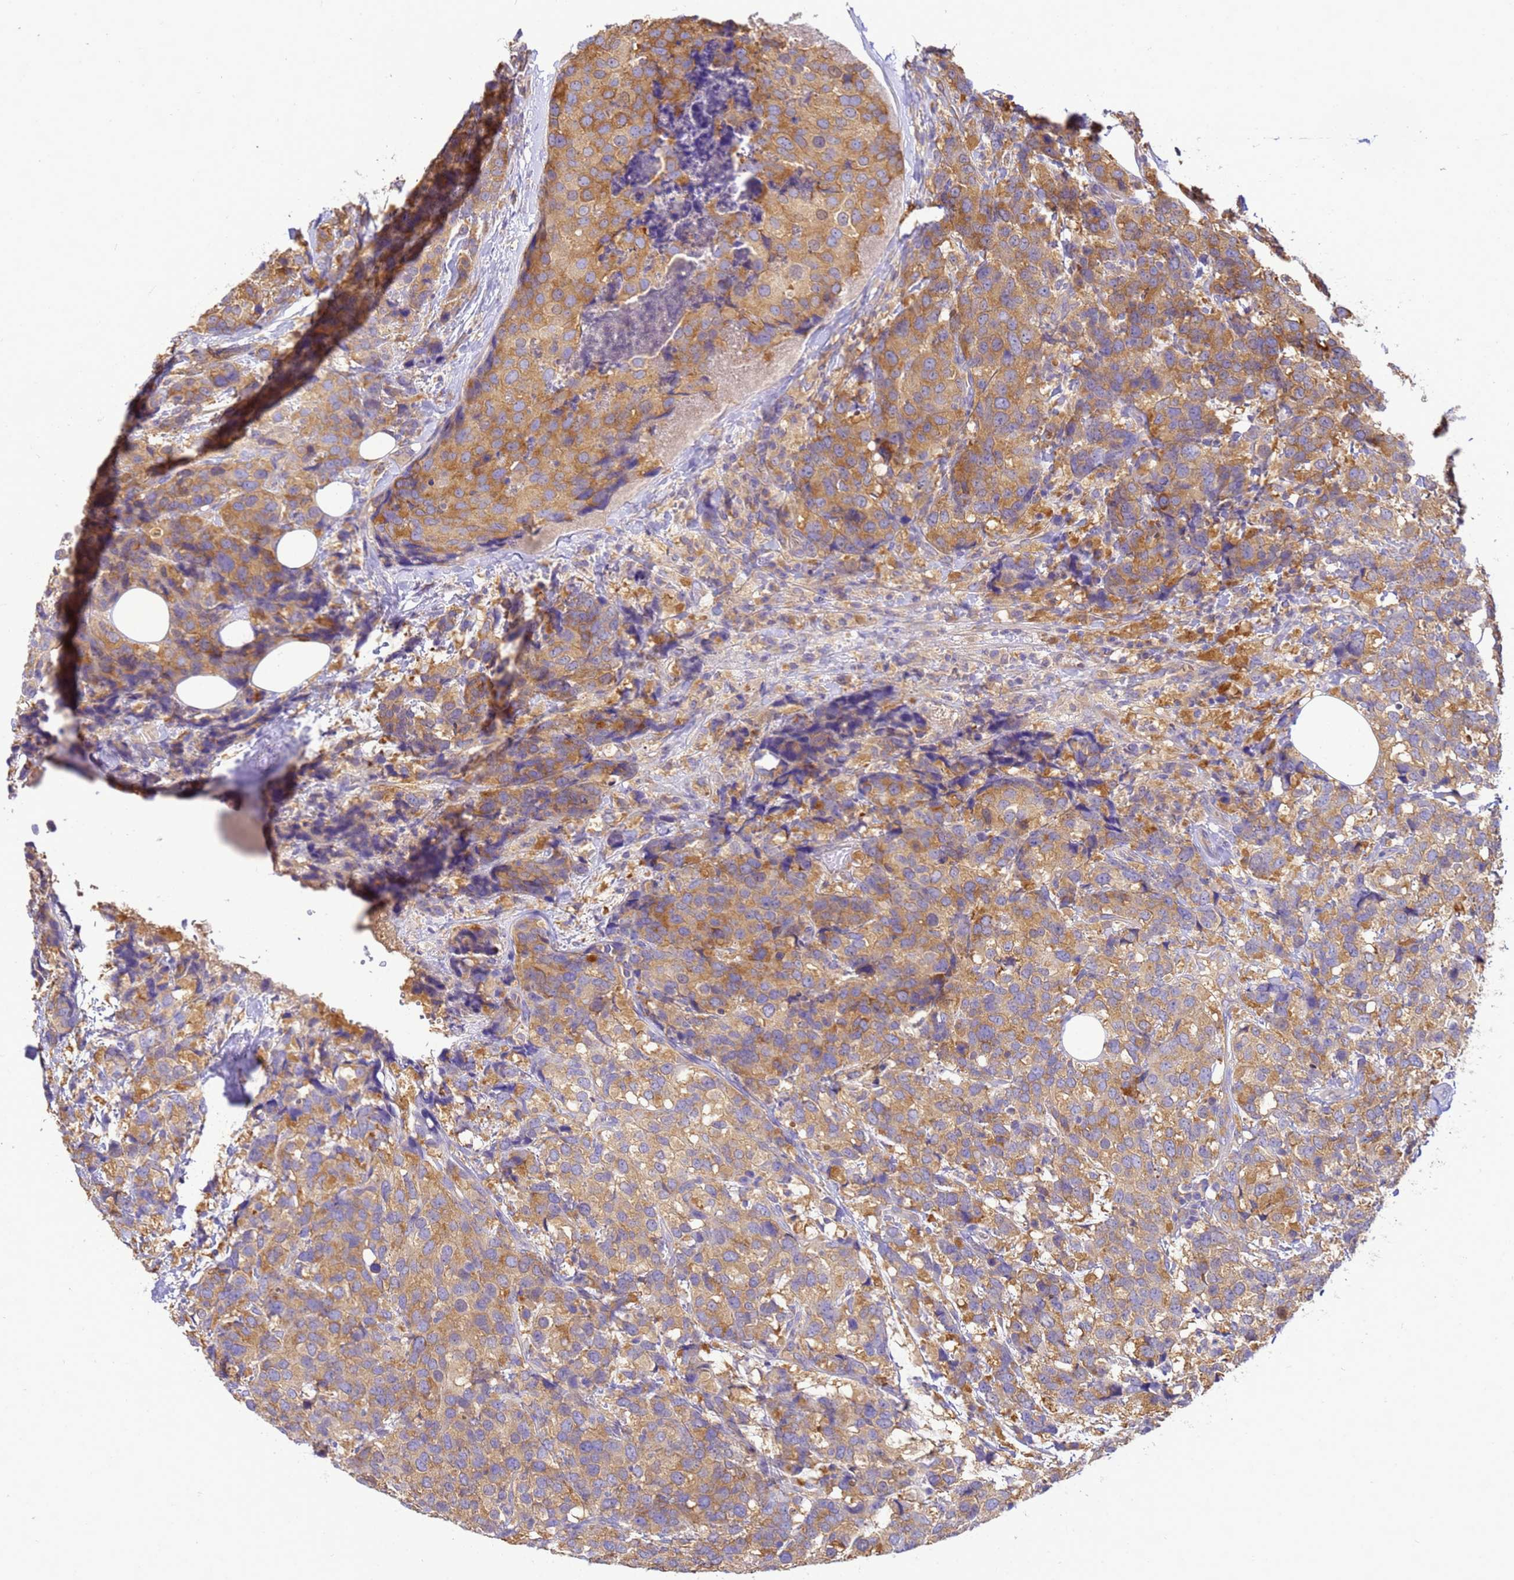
{"staining": {"intensity": "moderate", "quantity": ">75%", "location": "cytoplasmic/membranous"}, "tissue": "breast cancer", "cell_type": "Tumor cells", "image_type": "cancer", "snomed": [{"axis": "morphology", "description": "Lobular carcinoma"}, {"axis": "topography", "description": "Breast"}], "caption": "Breast lobular carcinoma tissue displays moderate cytoplasmic/membranous staining in about >75% of tumor cells, visualized by immunohistochemistry. (IHC, brightfield microscopy, high magnification).", "gene": "NARS1", "patient": {"sex": "female", "age": 59}}